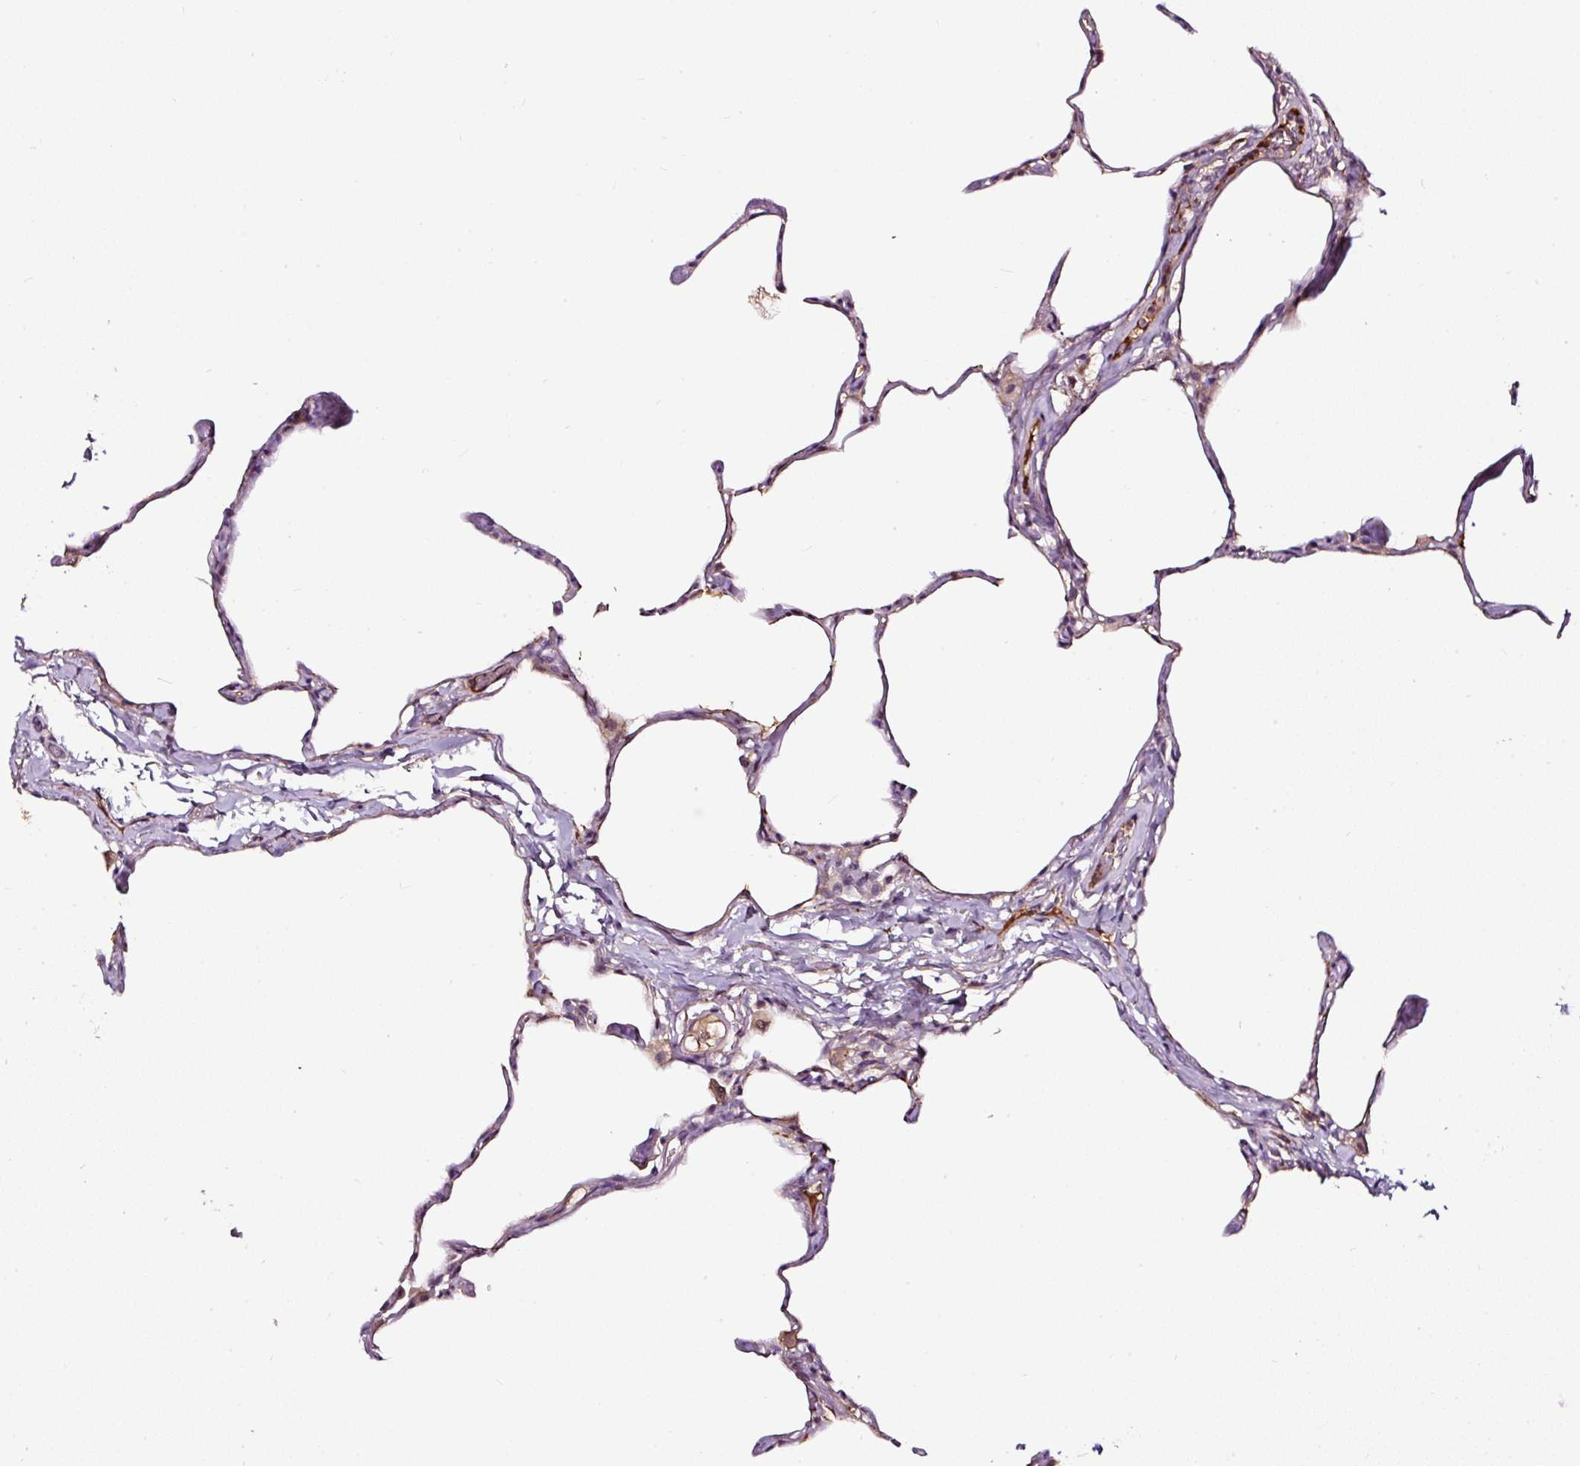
{"staining": {"intensity": "negative", "quantity": "none", "location": "none"}, "tissue": "lung", "cell_type": "Alveolar cells", "image_type": "normal", "snomed": [{"axis": "morphology", "description": "Normal tissue, NOS"}, {"axis": "topography", "description": "Lung"}], "caption": "DAB immunohistochemical staining of unremarkable lung exhibits no significant positivity in alveolar cells.", "gene": "LRRC24", "patient": {"sex": "male", "age": 65}}